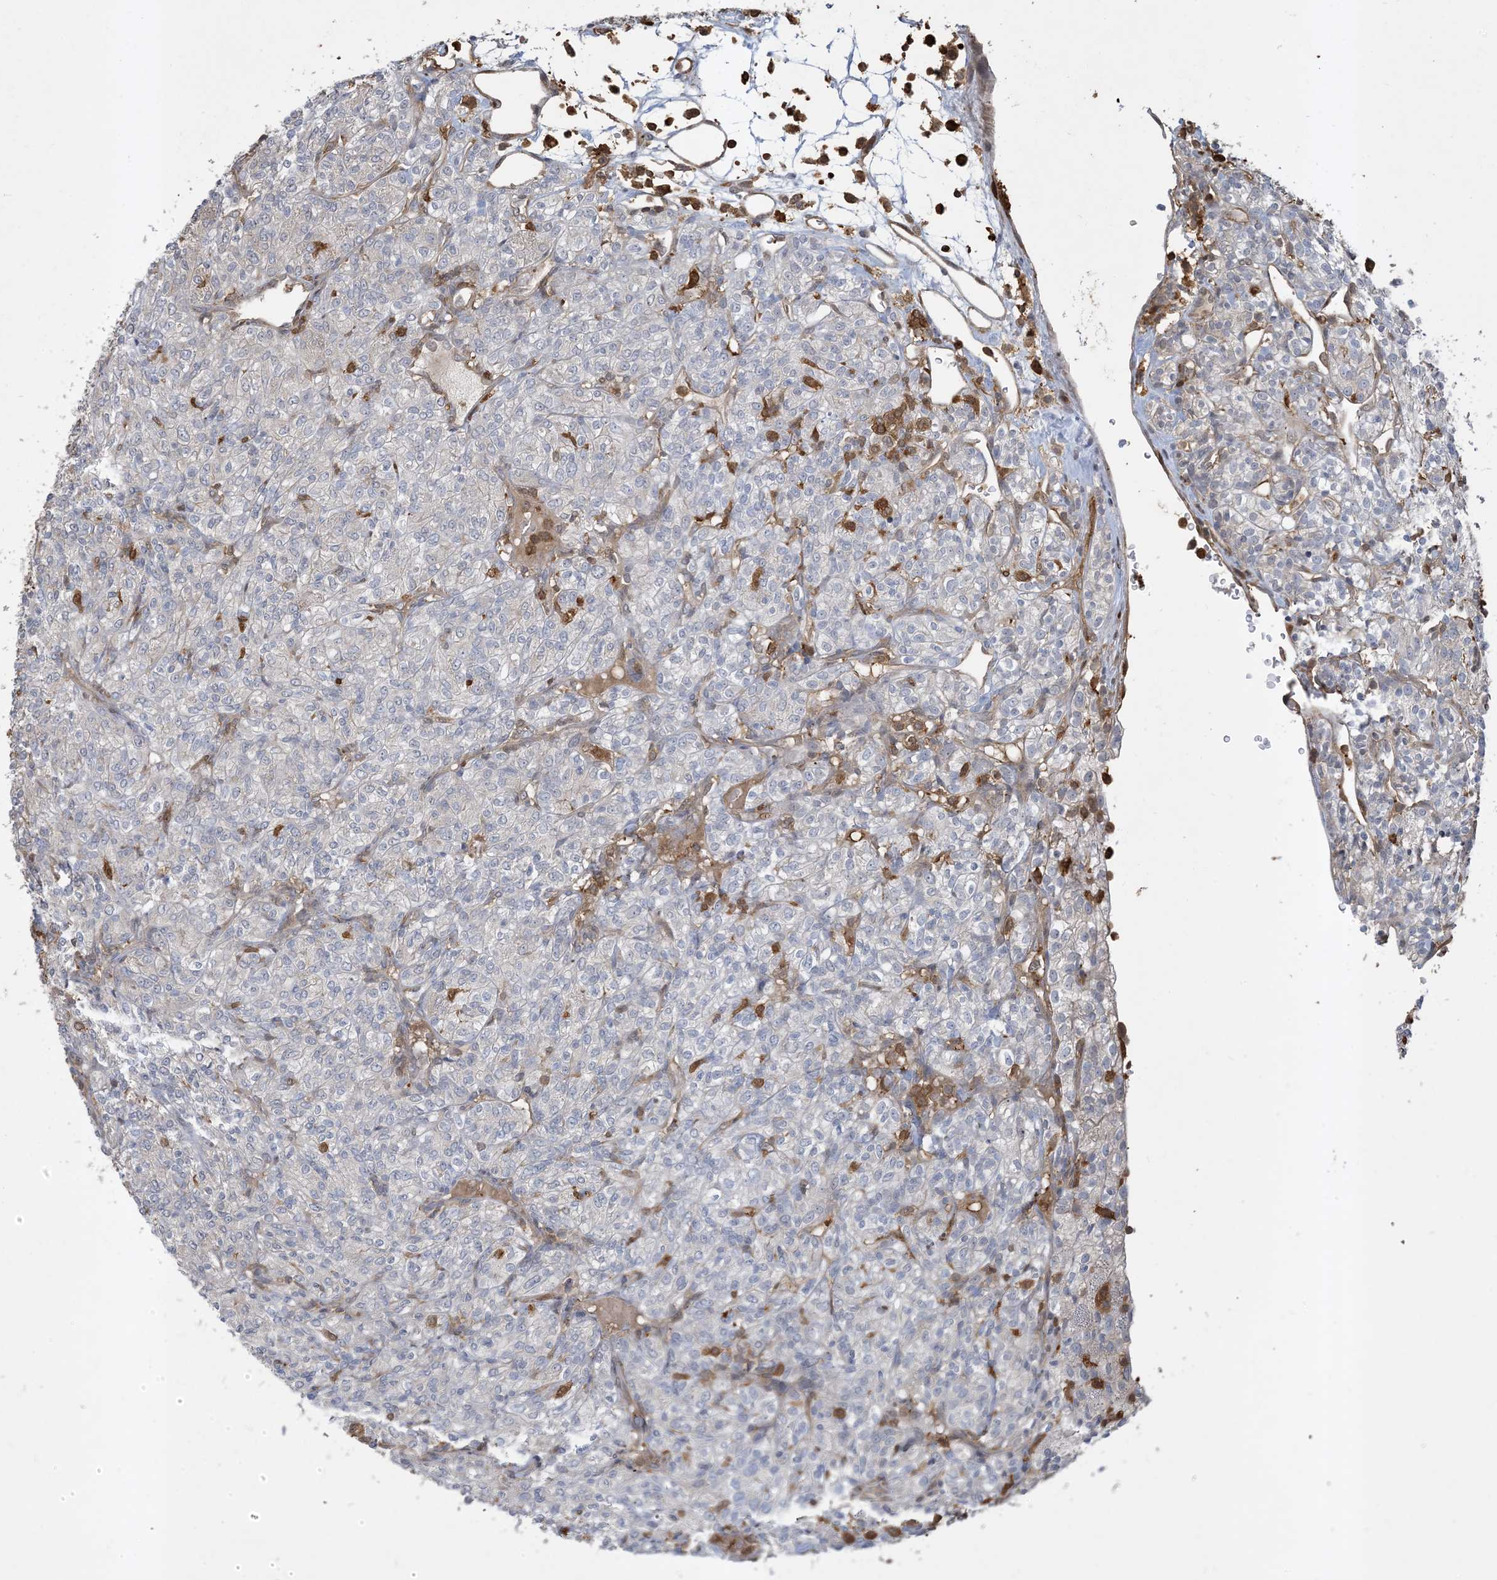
{"staining": {"intensity": "negative", "quantity": "none", "location": "none"}, "tissue": "renal cancer", "cell_type": "Tumor cells", "image_type": "cancer", "snomed": [{"axis": "morphology", "description": "Adenocarcinoma, NOS"}, {"axis": "topography", "description": "Kidney"}], "caption": "Immunohistochemistry micrograph of neoplastic tissue: human adenocarcinoma (renal) stained with DAB (3,3'-diaminobenzidine) exhibits no significant protein positivity in tumor cells.", "gene": "TMSB4X", "patient": {"sex": "male", "age": 77}}